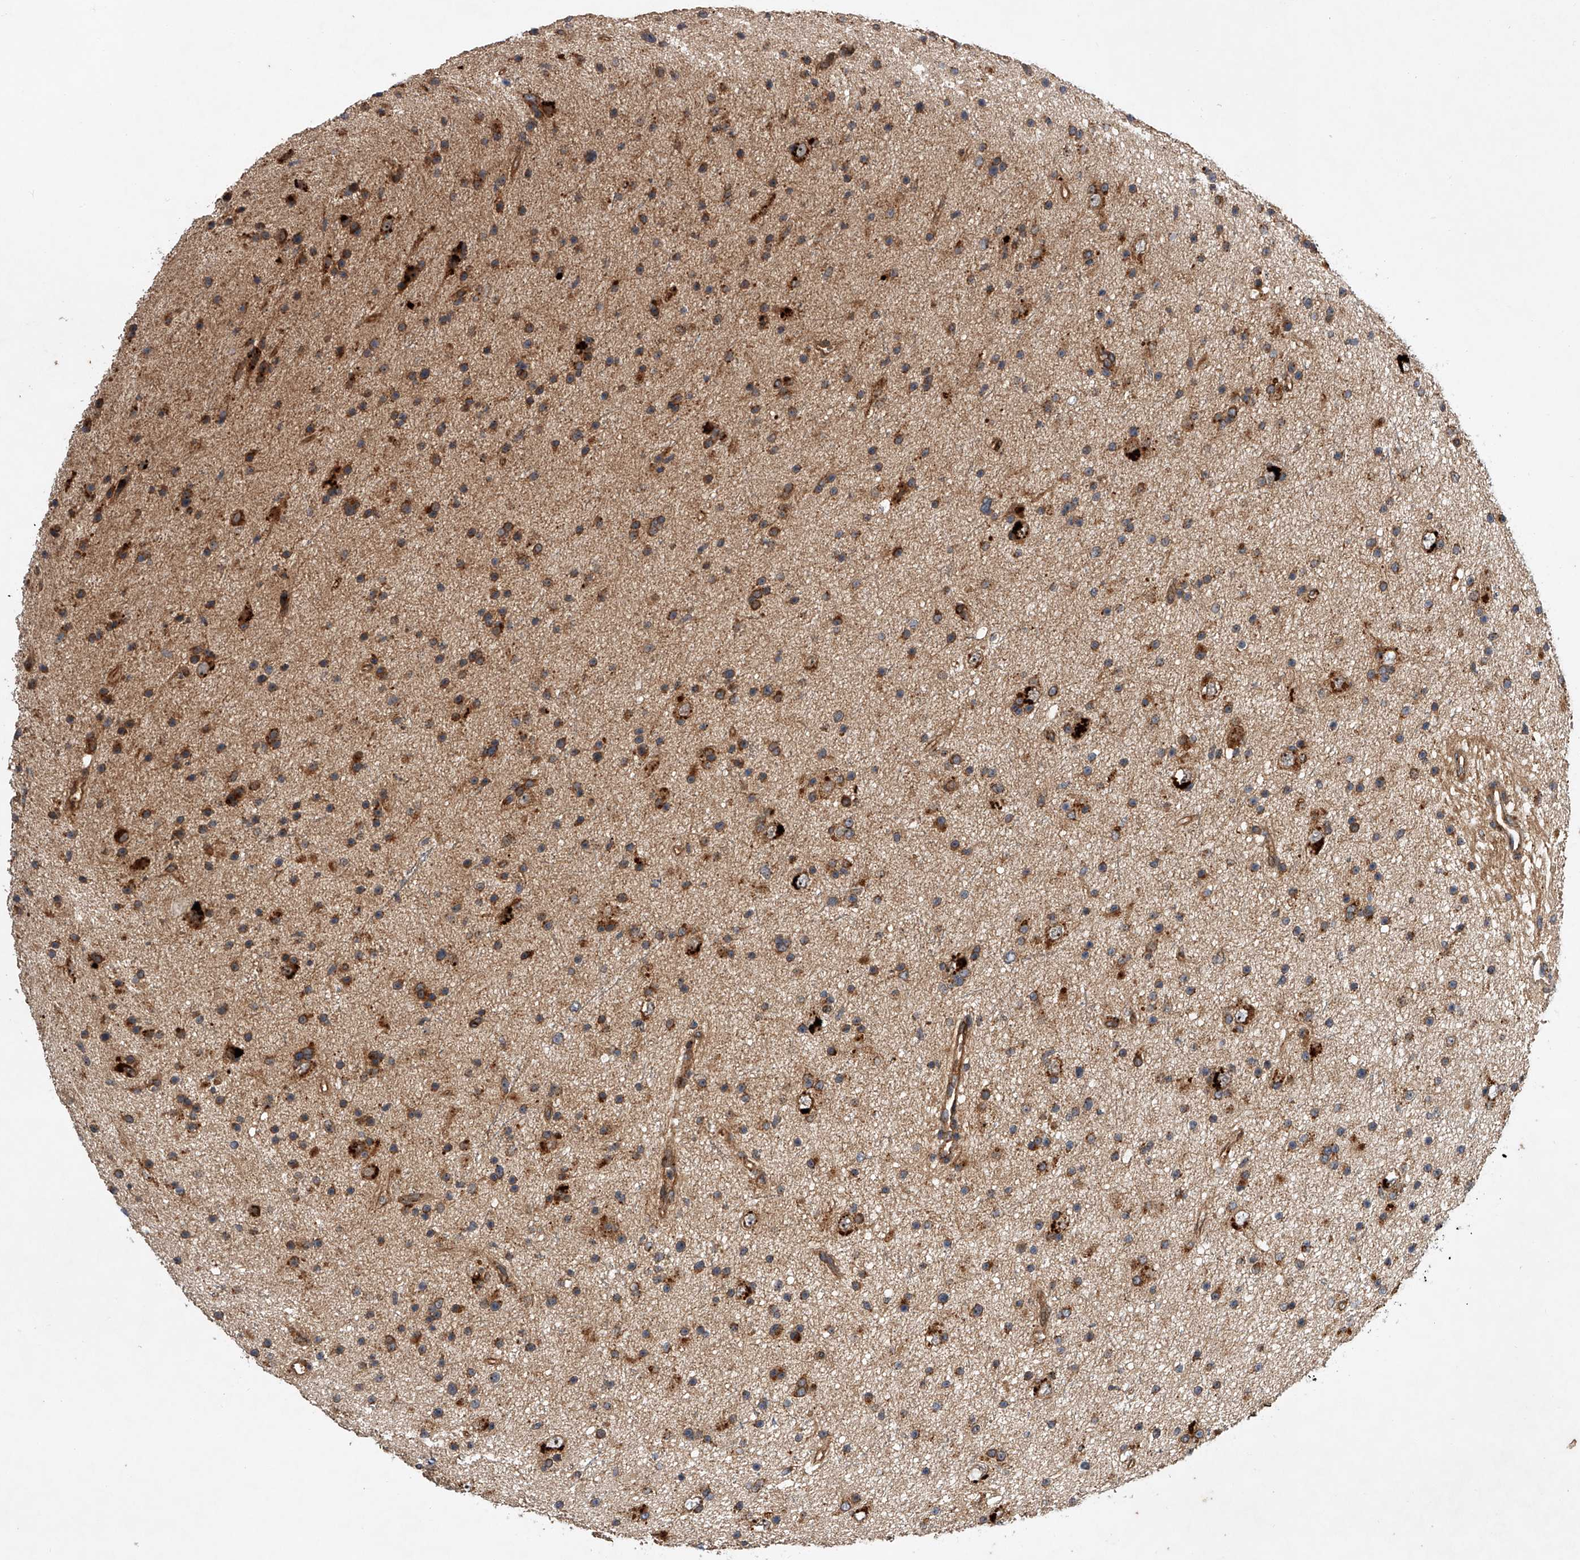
{"staining": {"intensity": "moderate", "quantity": ">75%", "location": "cytoplasmic/membranous"}, "tissue": "glioma", "cell_type": "Tumor cells", "image_type": "cancer", "snomed": [{"axis": "morphology", "description": "Glioma, malignant, Low grade"}, {"axis": "topography", "description": "Cerebral cortex"}], "caption": "Immunohistochemical staining of glioma exhibits medium levels of moderate cytoplasmic/membranous protein expression in approximately >75% of tumor cells. (DAB (3,3'-diaminobenzidine) = brown stain, brightfield microscopy at high magnification).", "gene": "USP47", "patient": {"sex": "female", "age": 39}}